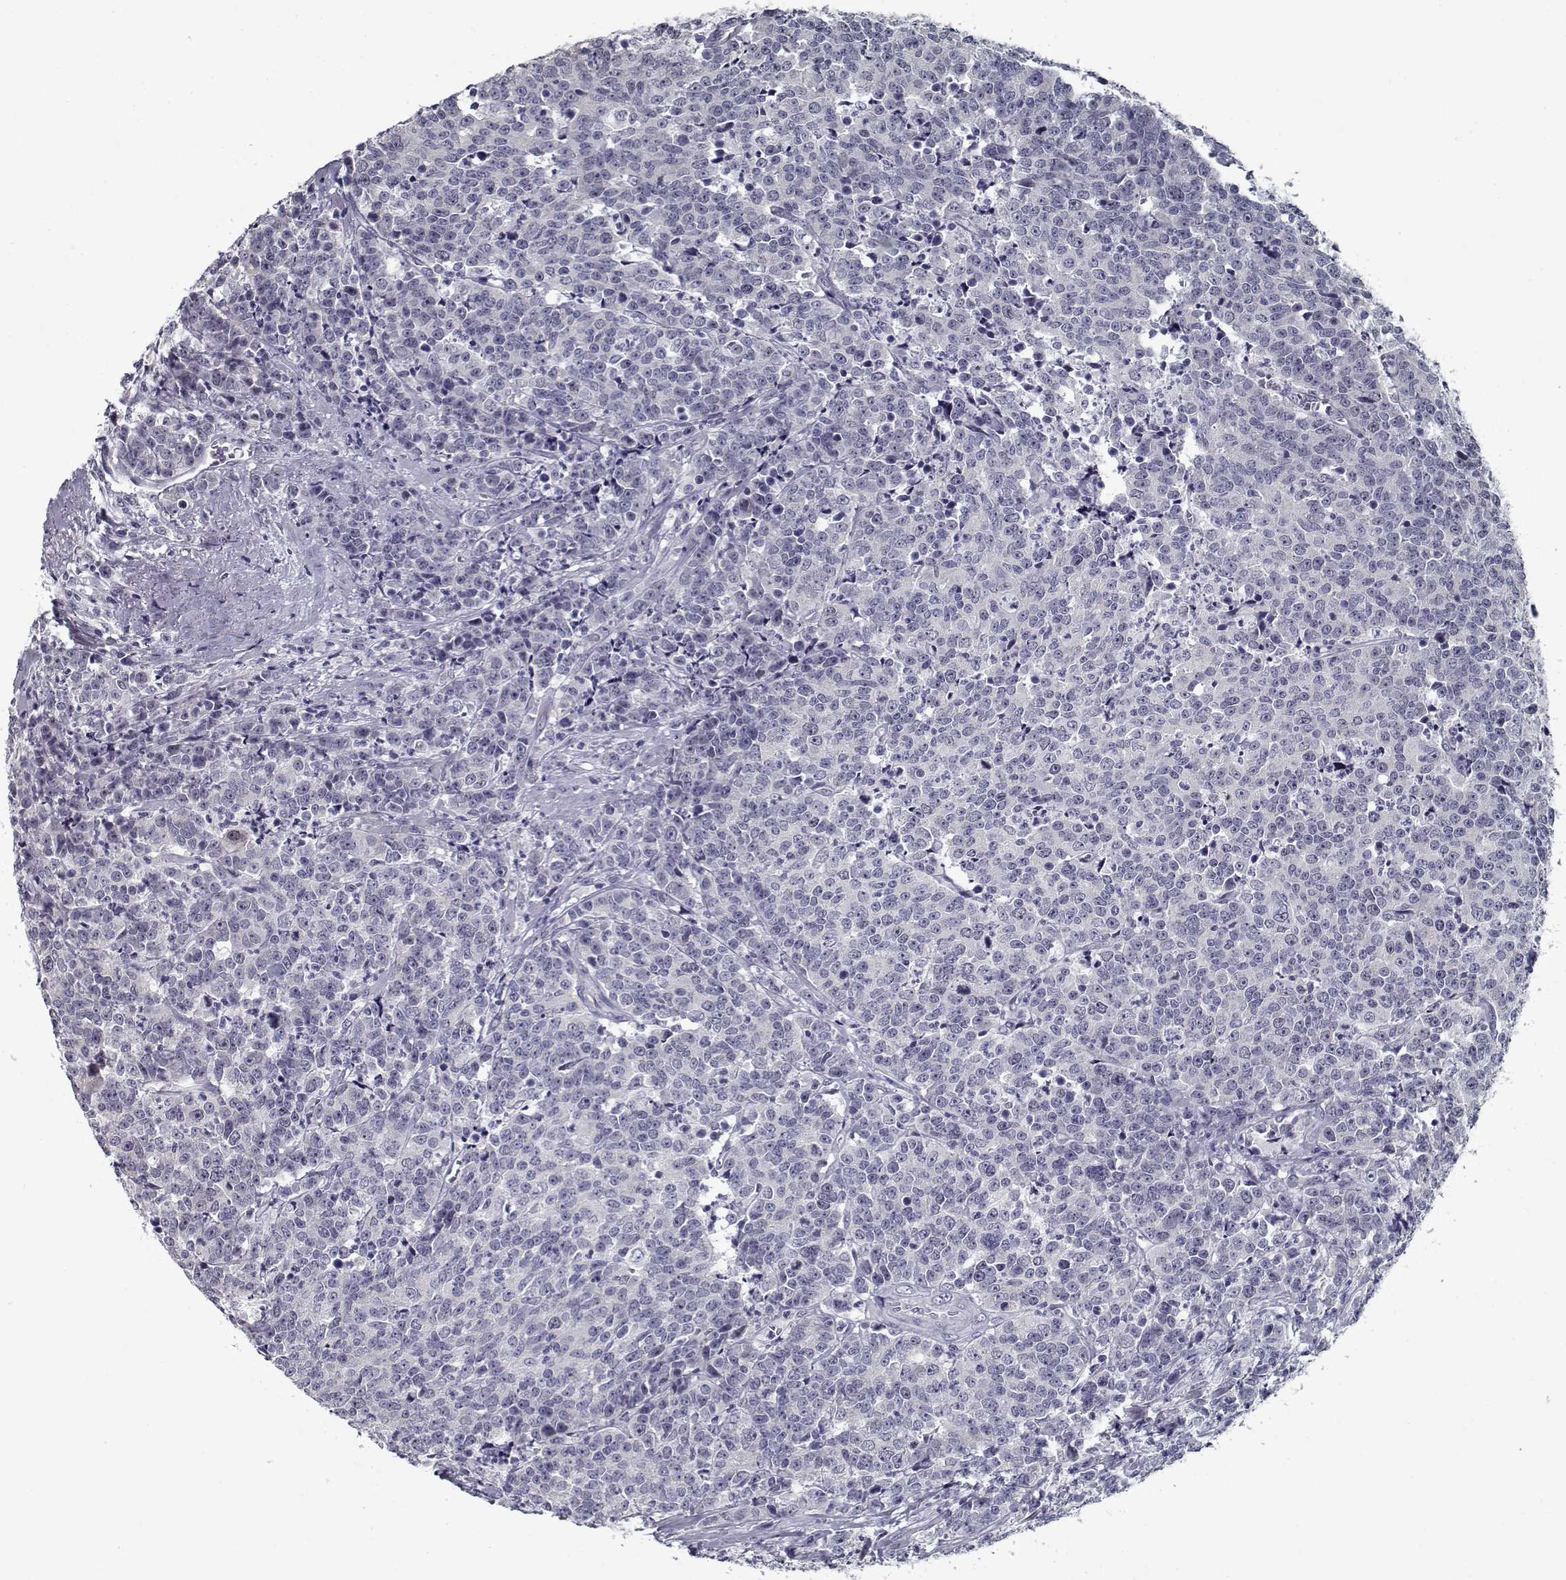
{"staining": {"intensity": "negative", "quantity": "none", "location": "none"}, "tissue": "prostate cancer", "cell_type": "Tumor cells", "image_type": "cancer", "snomed": [{"axis": "morphology", "description": "Adenocarcinoma, NOS"}, {"axis": "topography", "description": "Prostate"}], "caption": "IHC image of human prostate cancer (adenocarcinoma) stained for a protein (brown), which exhibits no staining in tumor cells. (DAB immunohistochemistry (IHC) visualized using brightfield microscopy, high magnification).", "gene": "SEC16B", "patient": {"sex": "male", "age": 67}}